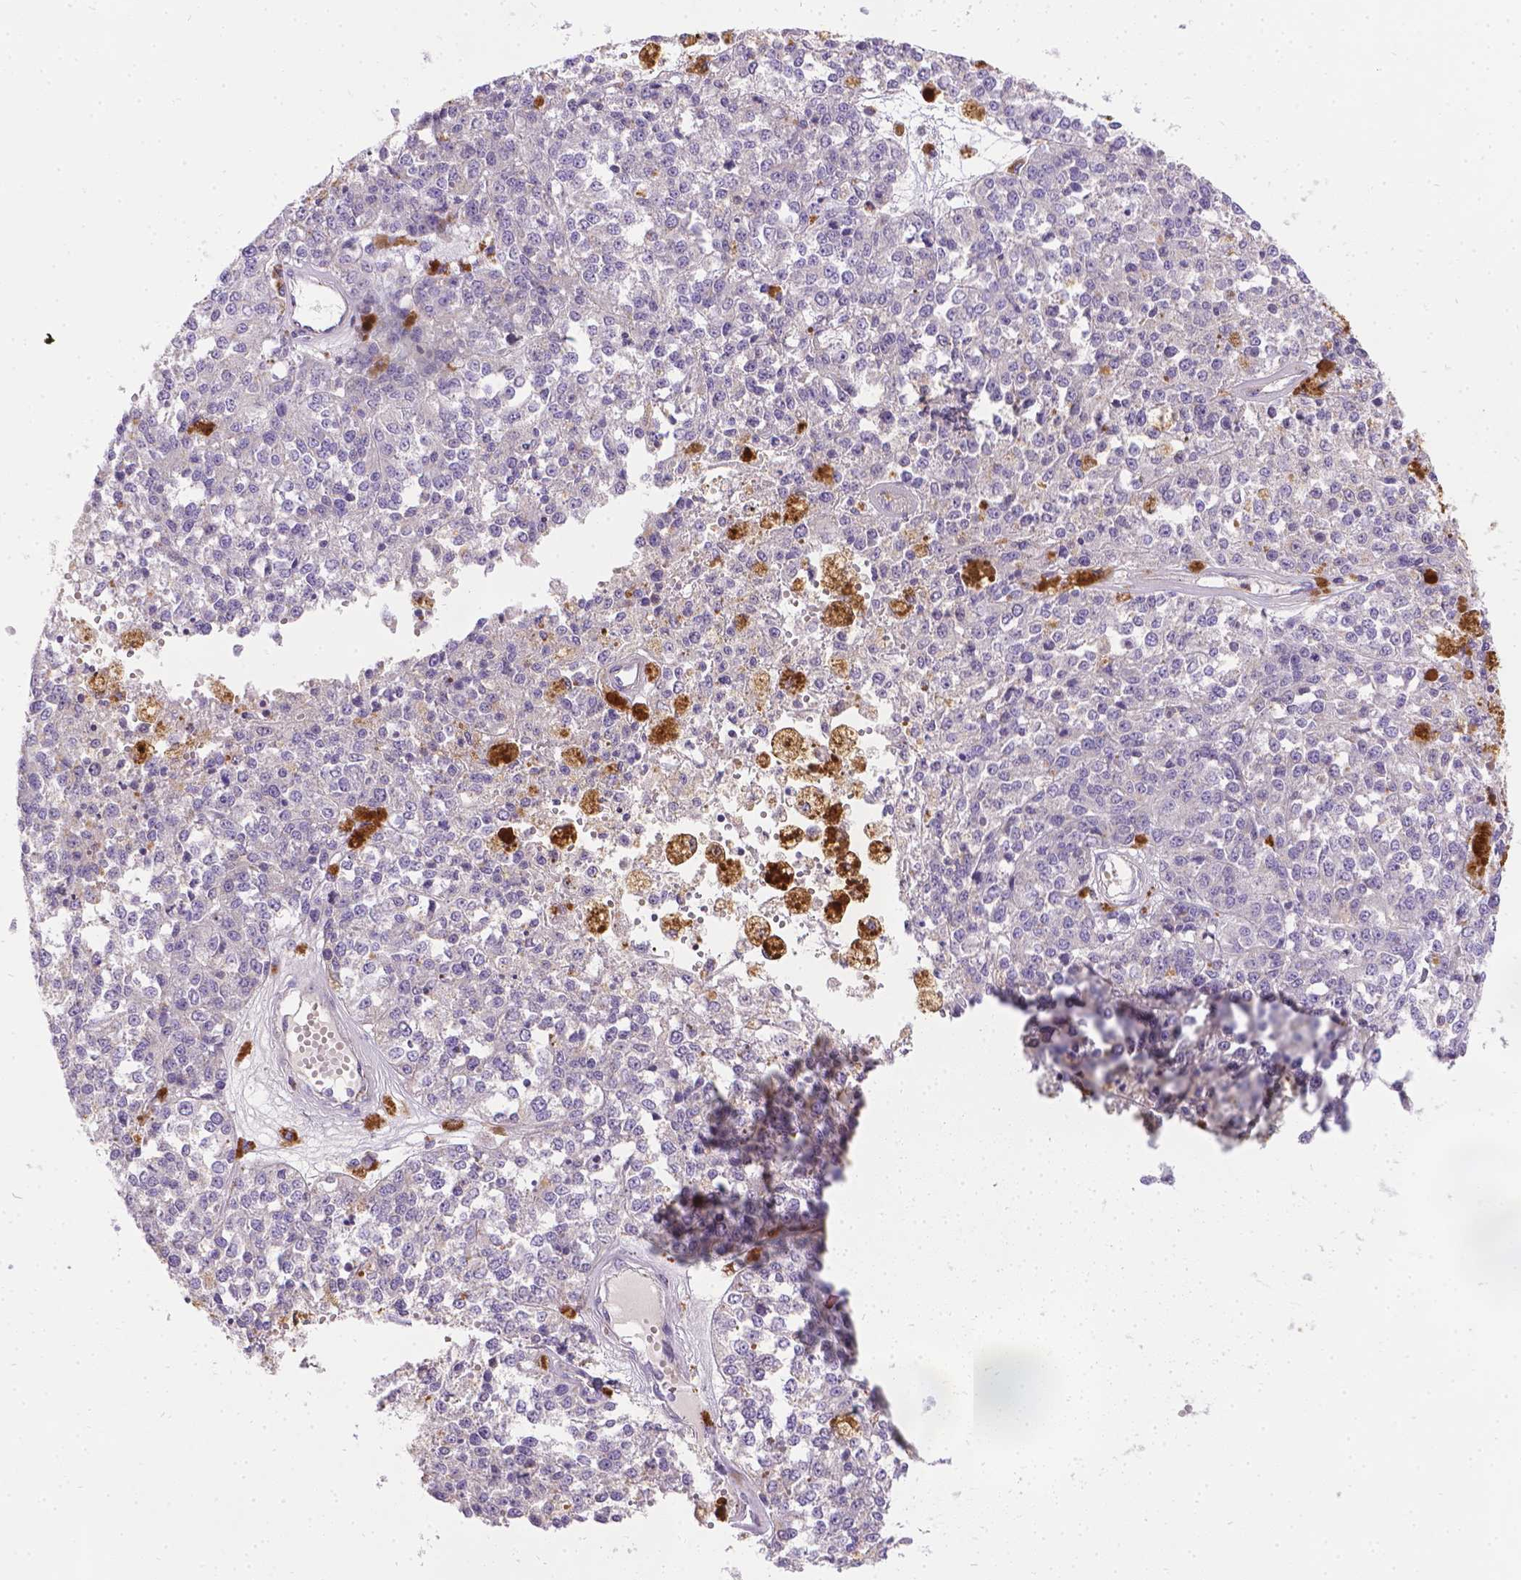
{"staining": {"intensity": "negative", "quantity": "none", "location": "none"}, "tissue": "melanoma", "cell_type": "Tumor cells", "image_type": "cancer", "snomed": [{"axis": "morphology", "description": "Malignant melanoma, Metastatic site"}, {"axis": "topography", "description": "Lymph node"}], "caption": "DAB (3,3'-diaminobenzidine) immunohistochemical staining of malignant melanoma (metastatic site) reveals no significant positivity in tumor cells.", "gene": "TM4SF18", "patient": {"sex": "female", "age": 64}}